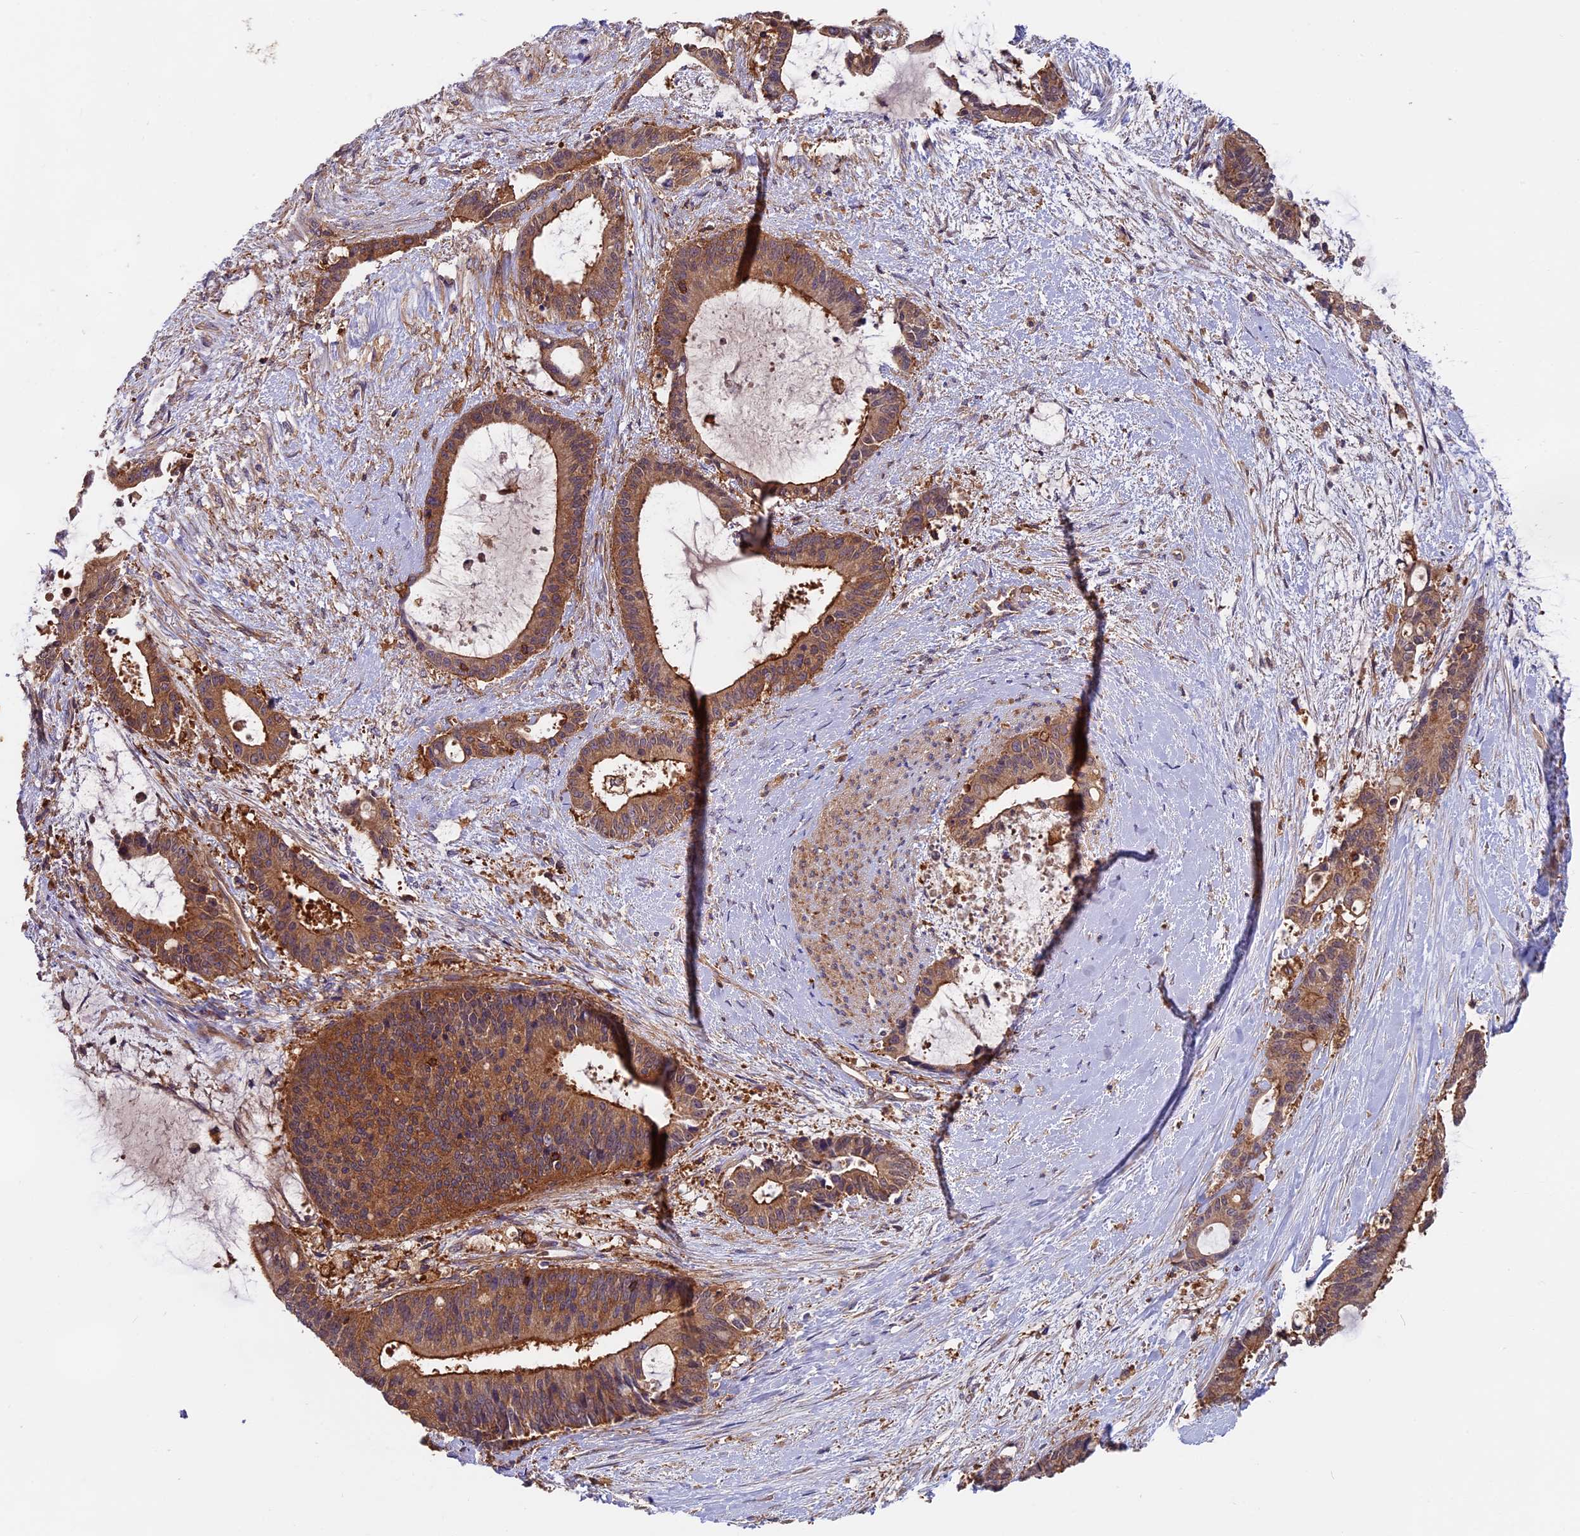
{"staining": {"intensity": "moderate", "quantity": ">75%", "location": "cytoplasmic/membranous"}, "tissue": "liver cancer", "cell_type": "Tumor cells", "image_type": "cancer", "snomed": [{"axis": "morphology", "description": "Normal tissue, NOS"}, {"axis": "morphology", "description": "Cholangiocarcinoma"}, {"axis": "topography", "description": "Liver"}, {"axis": "topography", "description": "Peripheral nerve tissue"}], "caption": "Cholangiocarcinoma (liver) stained for a protein (brown) demonstrates moderate cytoplasmic/membranous positive staining in about >75% of tumor cells.", "gene": "MYO9B", "patient": {"sex": "female", "age": 73}}